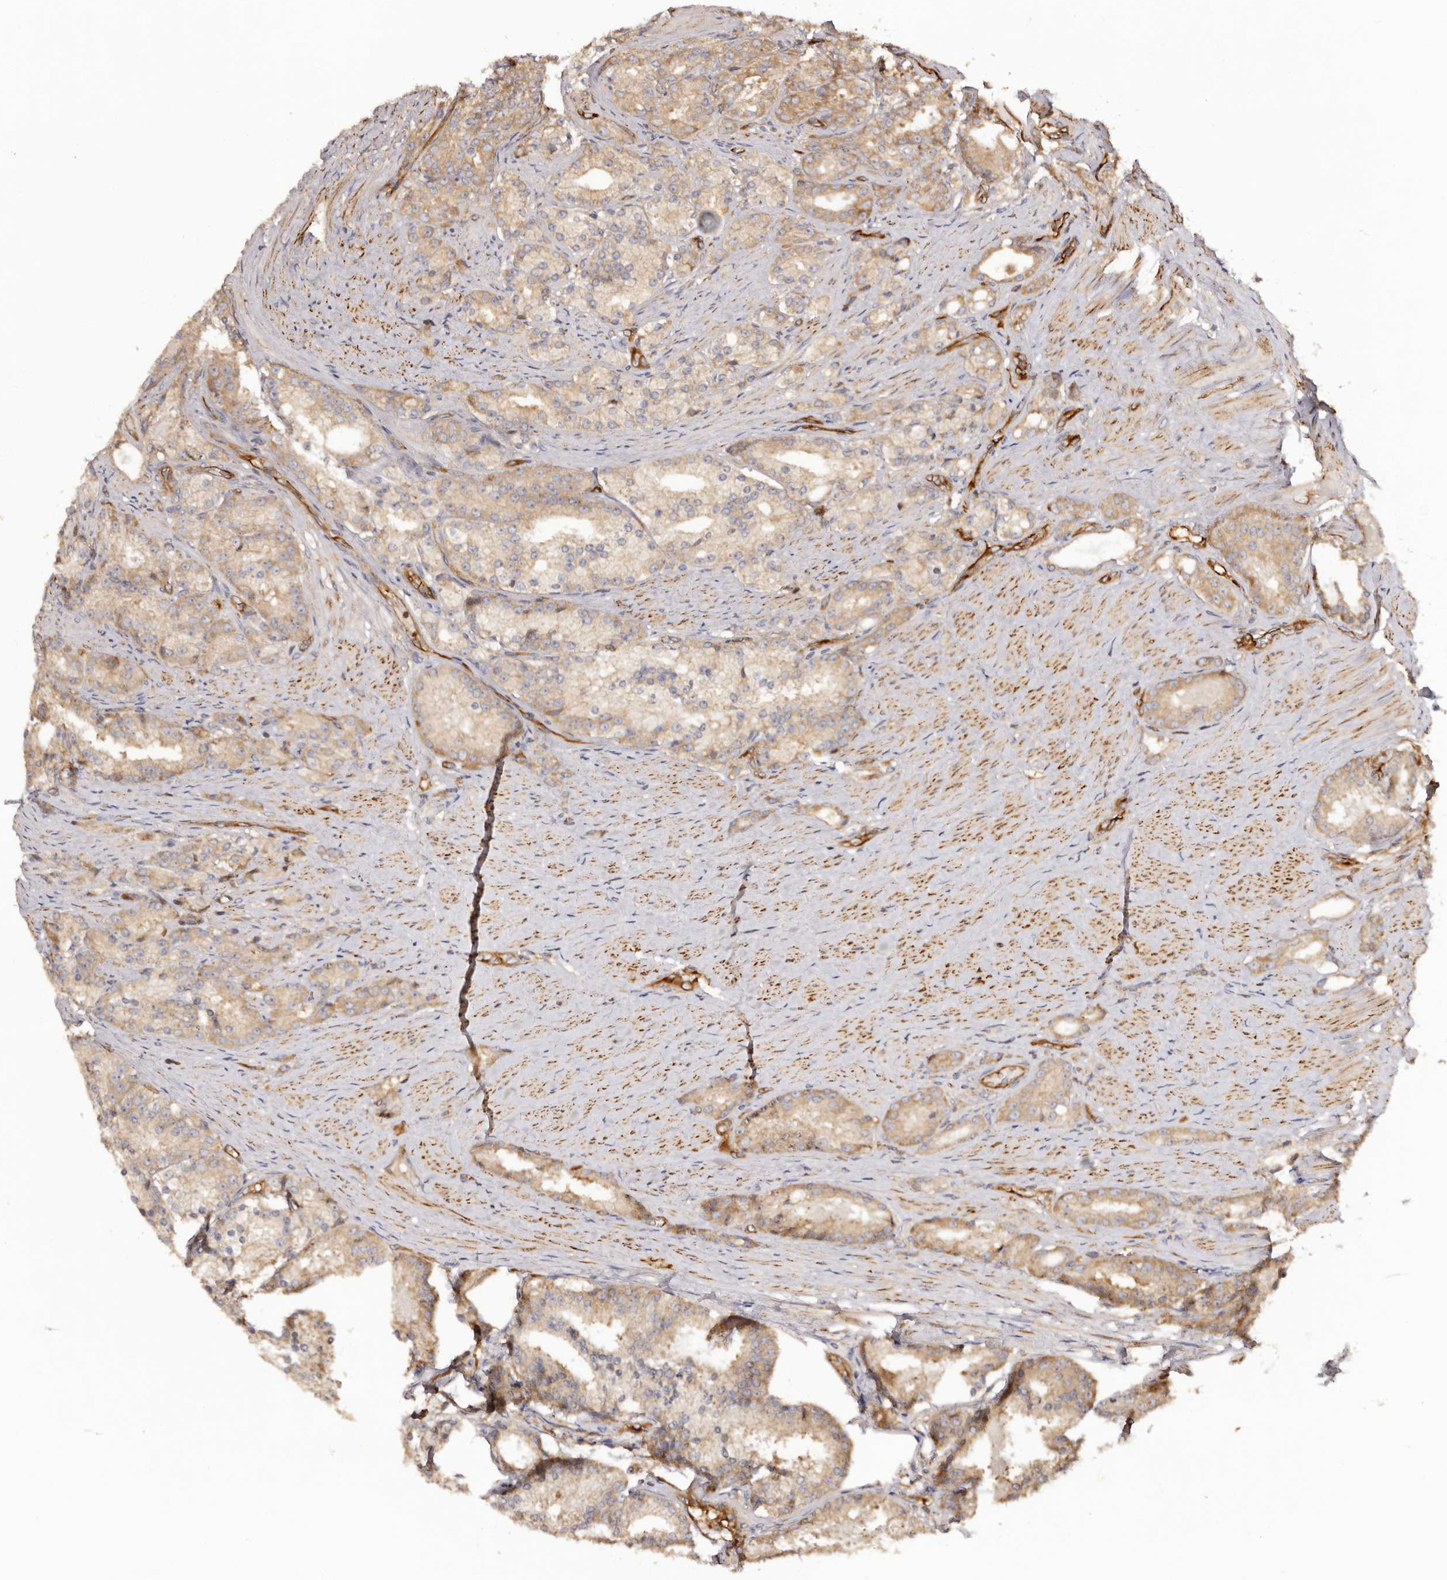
{"staining": {"intensity": "weak", "quantity": "25%-75%", "location": "cytoplasmic/membranous"}, "tissue": "prostate cancer", "cell_type": "Tumor cells", "image_type": "cancer", "snomed": [{"axis": "morphology", "description": "Adenocarcinoma, High grade"}, {"axis": "topography", "description": "Prostate"}], "caption": "IHC image of human adenocarcinoma (high-grade) (prostate) stained for a protein (brown), which exhibits low levels of weak cytoplasmic/membranous positivity in approximately 25%-75% of tumor cells.", "gene": "RPS6", "patient": {"sex": "male", "age": 60}}